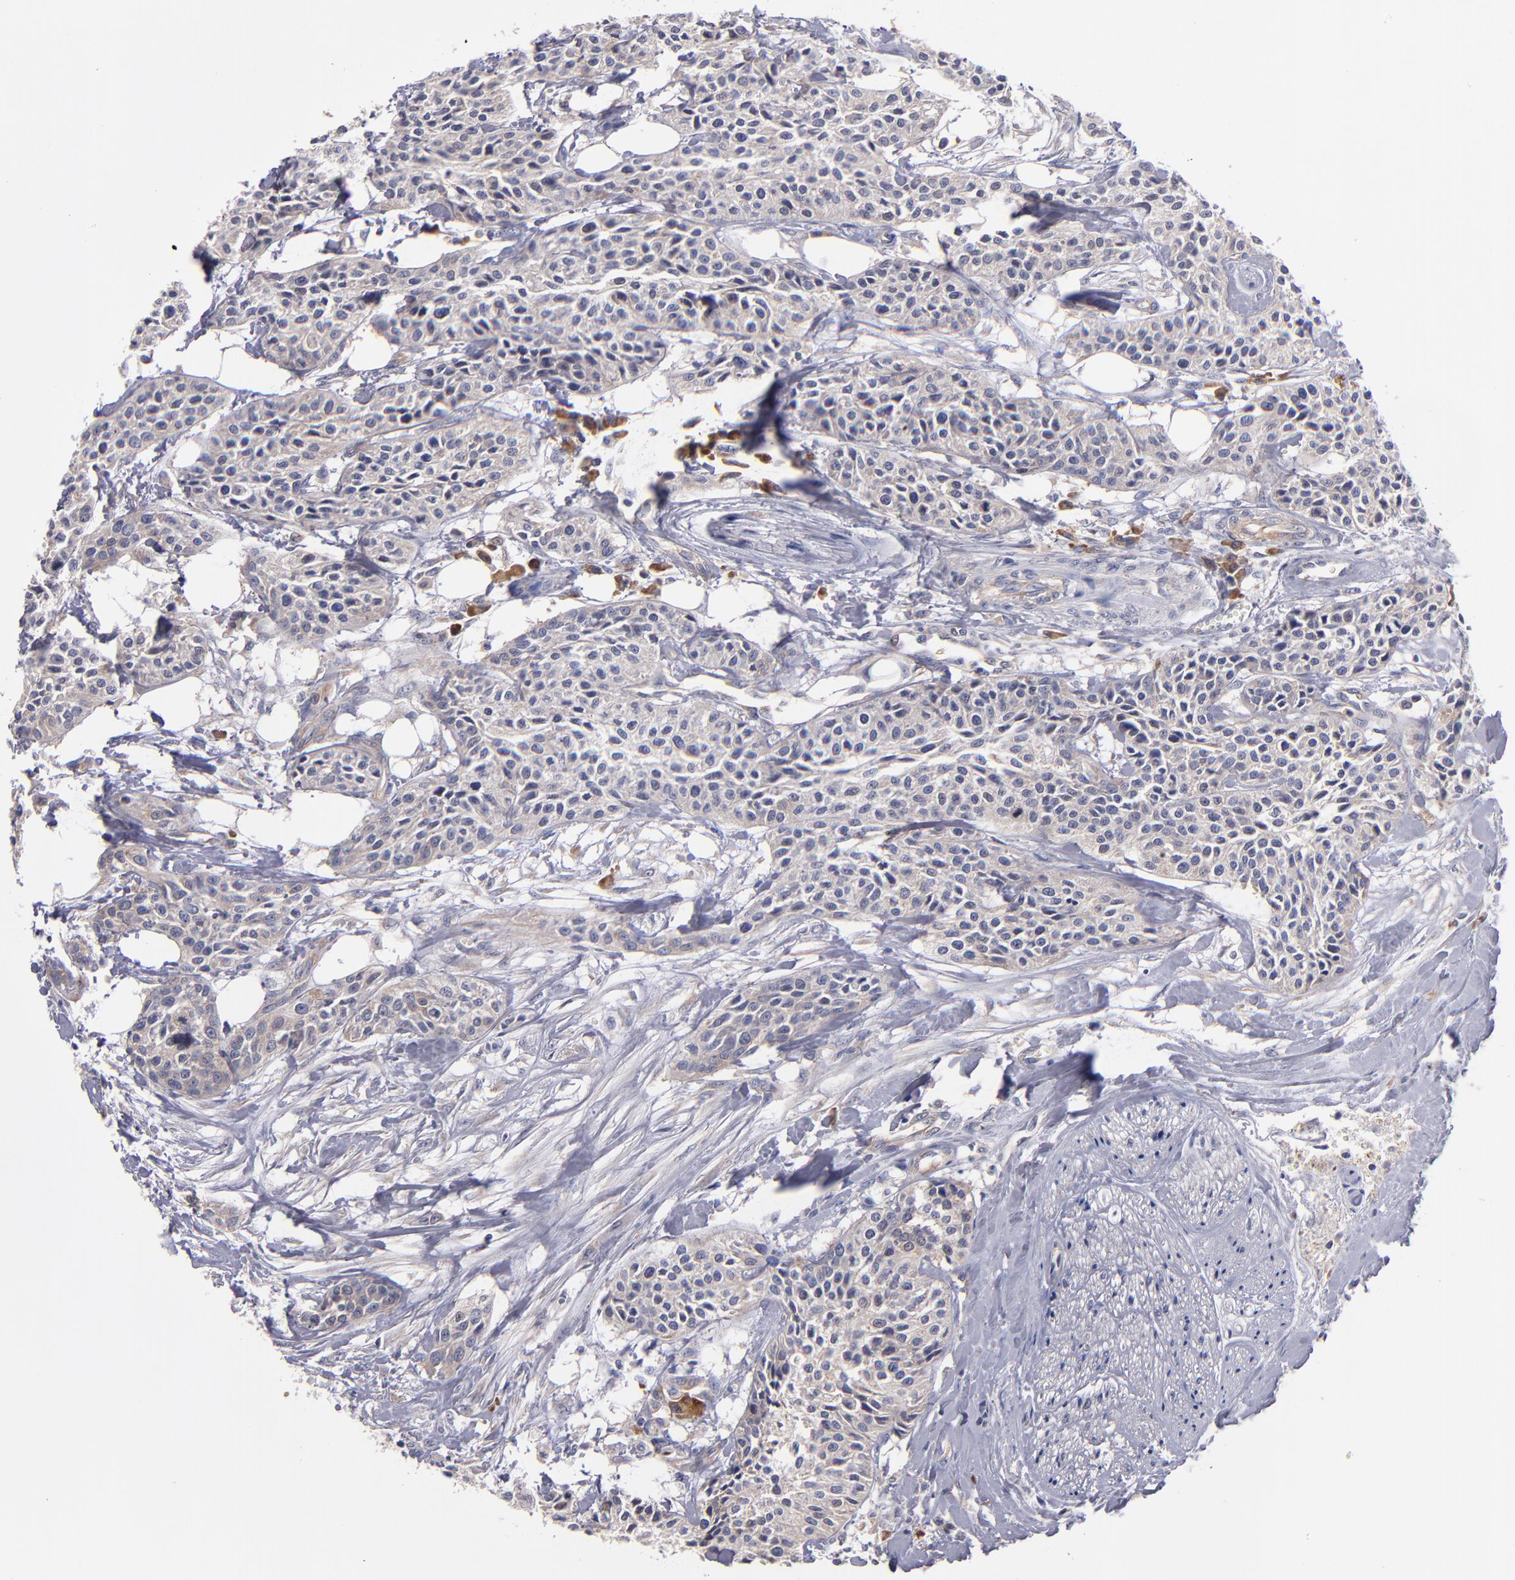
{"staining": {"intensity": "weak", "quantity": "<25%", "location": "cytoplasmic/membranous"}, "tissue": "urothelial cancer", "cell_type": "Tumor cells", "image_type": "cancer", "snomed": [{"axis": "morphology", "description": "Urothelial carcinoma, High grade"}, {"axis": "topography", "description": "Urinary bladder"}], "caption": "Tumor cells are negative for brown protein staining in urothelial carcinoma (high-grade).", "gene": "EIF3L", "patient": {"sex": "male", "age": 56}}